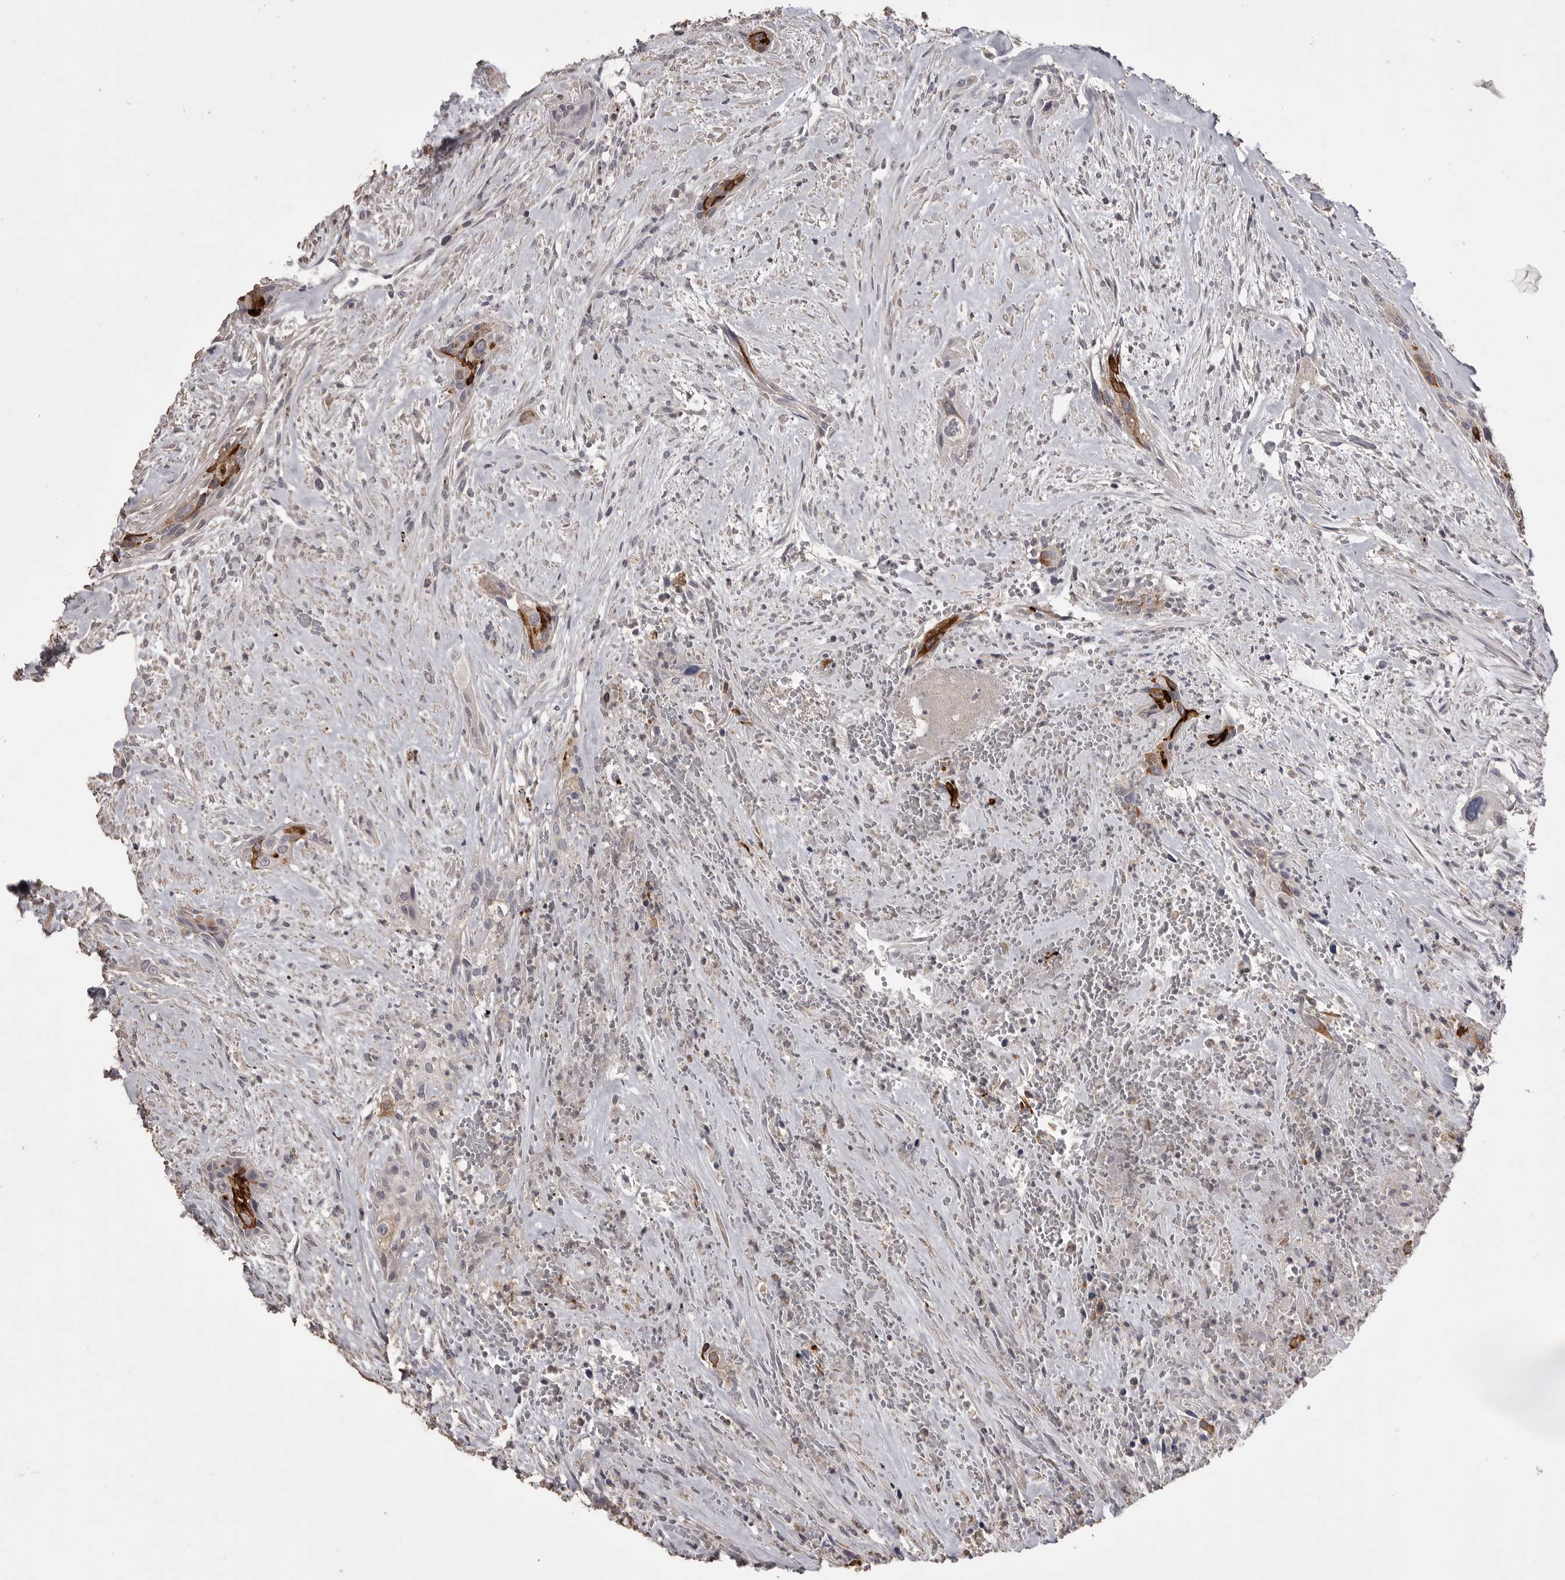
{"staining": {"intensity": "moderate", "quantity": "<25%", "location": "cytoplasmic/membranous"}, "tissue": "urothelial cancer", "cell_type": "Tumor cells", "image_type": "cancer", "snomed": [{"axis": "morphology", "description": "Urothelial carcinoma, High grade"}, {"axis": "topography", "description": "Urinary bladder"}], "caption": "The photomicrograph displays staining of urothelial carcinoma (high-grade), revealing moderate cytoplasmic/membranous protein staining (brown color) within tumor cells.", "gene": "MMP7", "patient": {"sex": "male", "age": 35}}